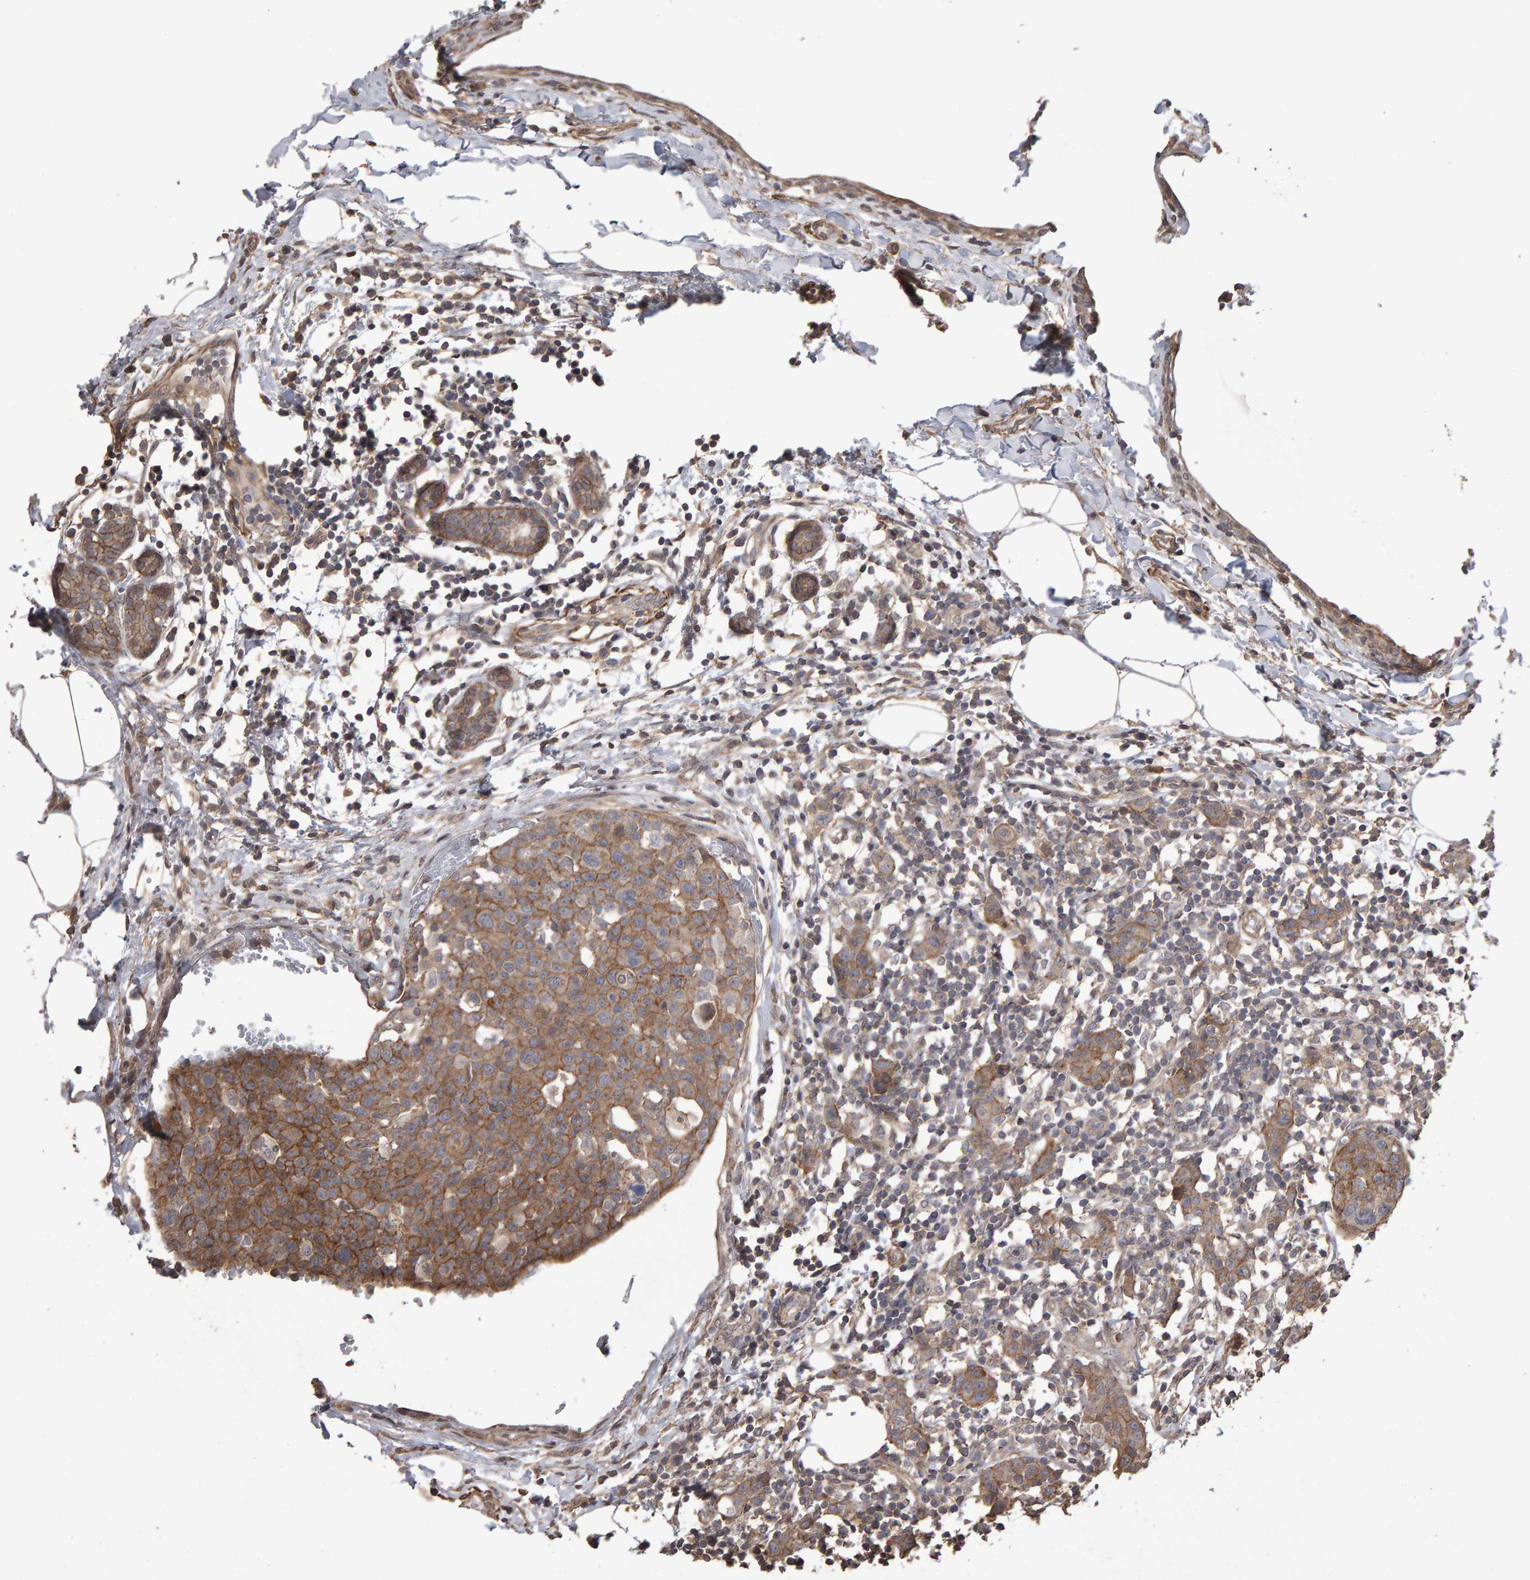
{"staining": {"intensity": "moderate", "quantity": ">75%", "location": "cytoplasmic/membranous"}, "tissue": "breast cancer", "cell_type": "Tumor cells", "image_type": "cancer", "snomed": [{"axis": "morphology", "description": "Normal tissue, NOS"}, {"axis": "morphology", "description": "Duct carcinoma"}, {"axis": "topography", "description": "Breast"}], "caption": "The photomicrograph demonstrates a brown stain indicating the presence of a protein in the cytoplasmic/membranous of tumor cells in breast cancer (intraductal carcinoma).", "gene": "SCRIB", "patient": {"sex": "female", "age": 37}}